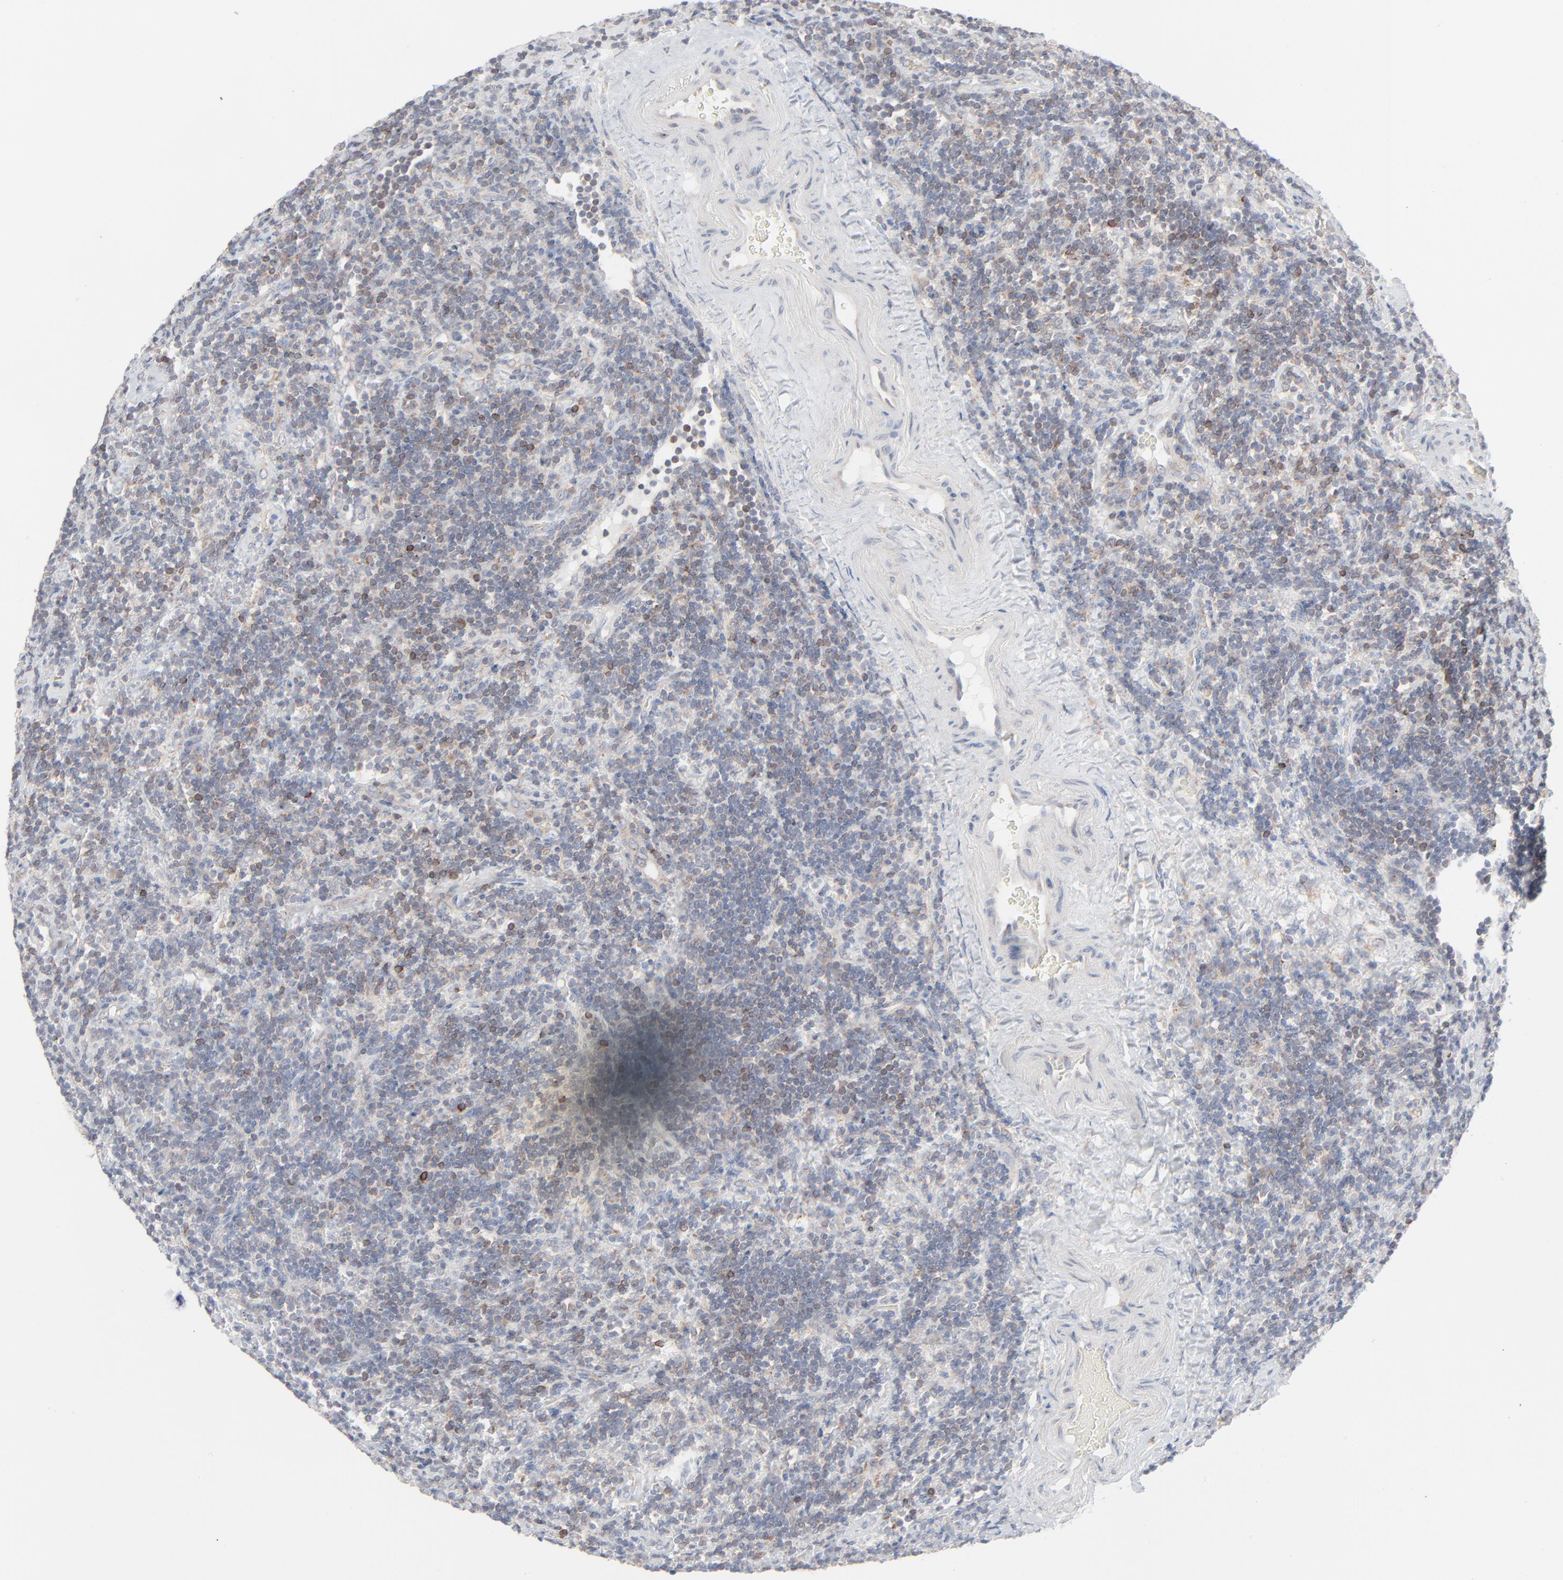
{"staining": {"intensity": "weak", "quantity": "25%-75%", "location": "cytoplasmic/membranous"}, "tissue": "lymphoma", "cell_type": "Tumor cells", "image_type": "cancer", "snomed": [{"axis": "morphology", "description": "Malignant lymphoma, non-Hodgkin's type, Low grade"}, {"axis": "topography", "description": "Lymph node"}], "caption": "Immunohistochemical staining of lymphoma shows low levels of weak cytoplasmic/membranous staining in approximately 25%-75% of tumor cells.", "gene": "KDSR", "patient": {"sex": "male", "age": 70}}